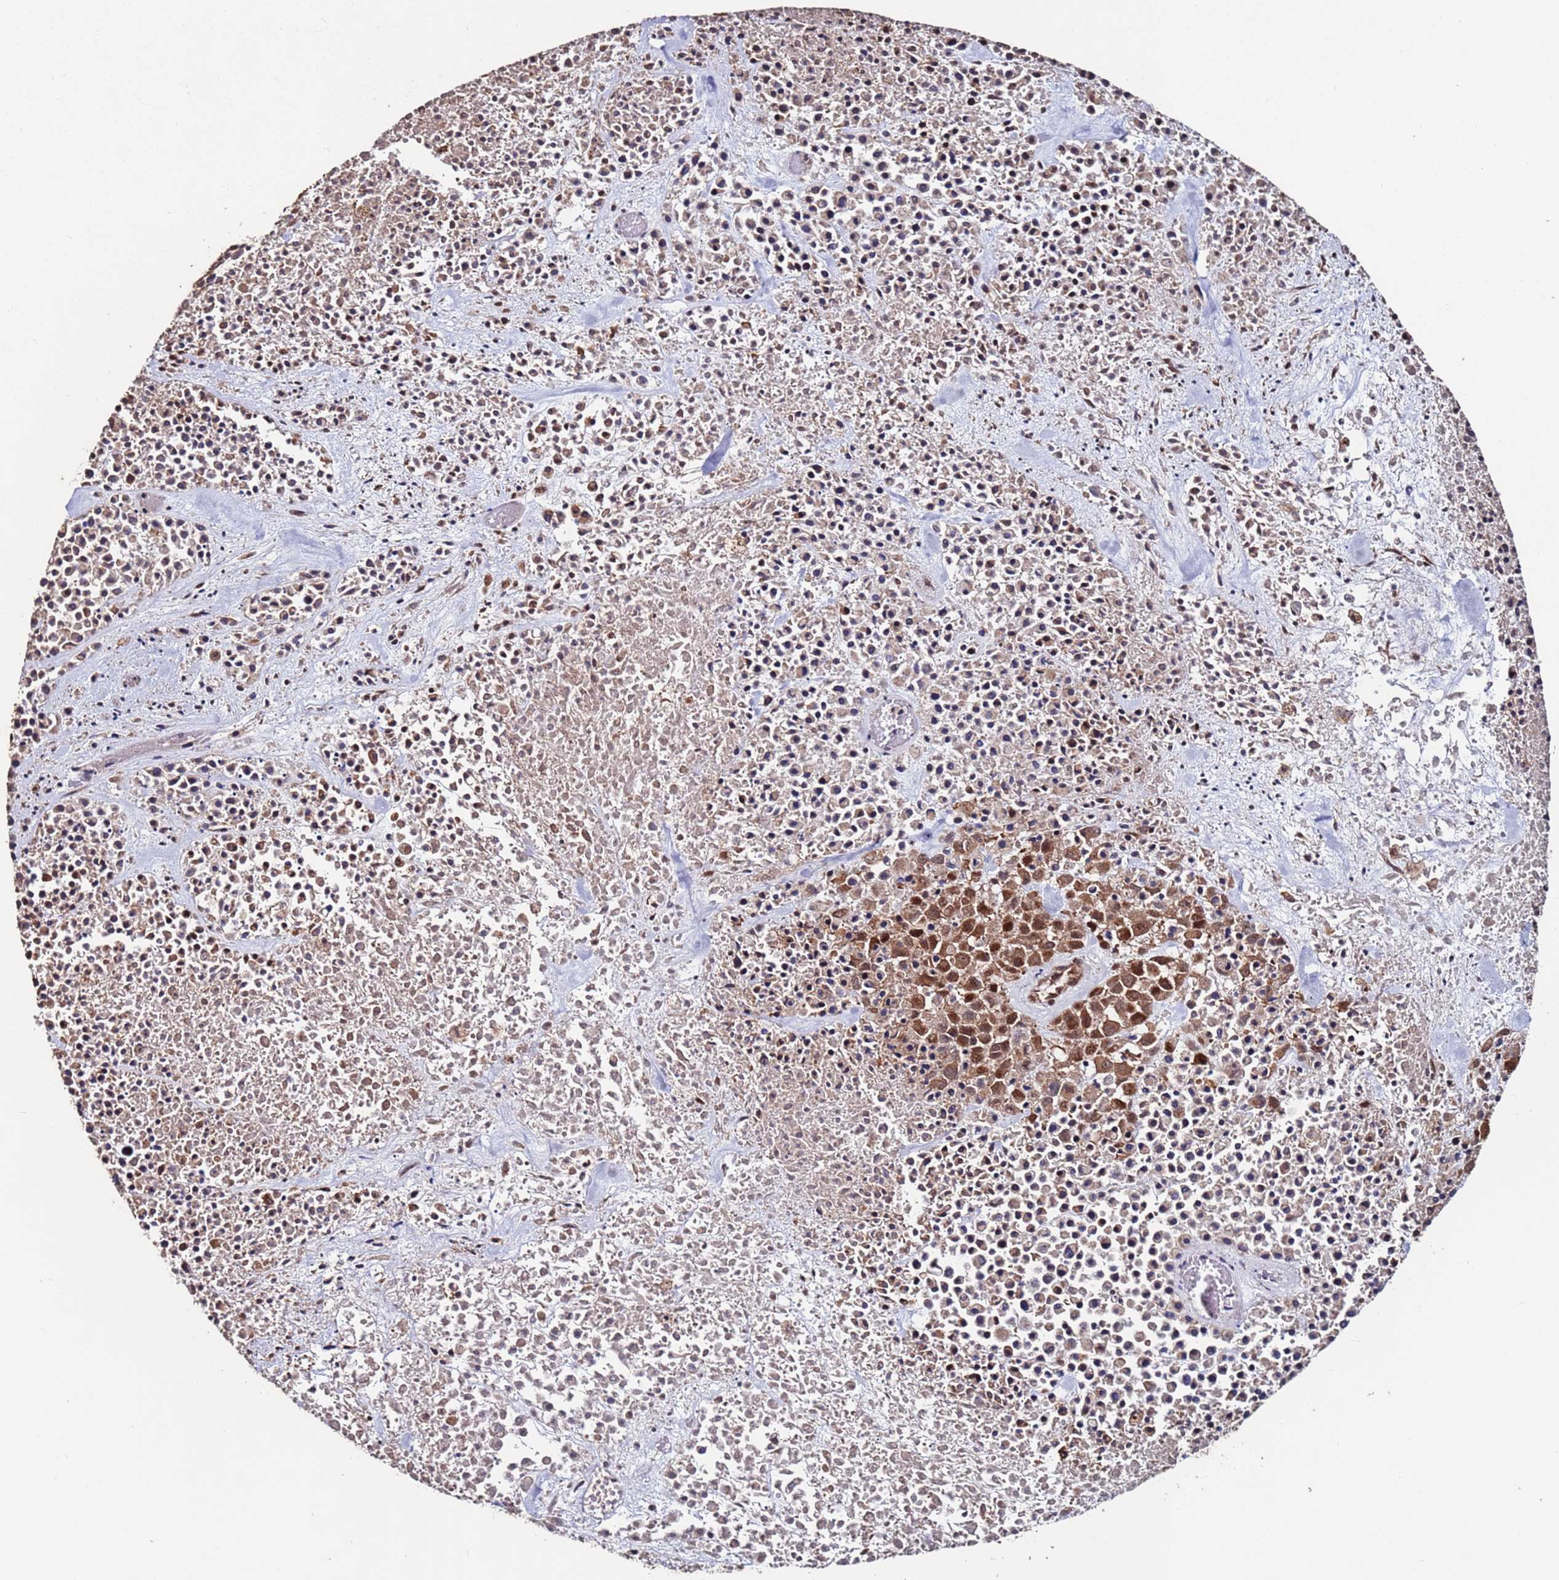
{"staining": {"intensity": "moderate", "quantity": ">75%", "location": "cytoplasmic/membranous,nuclear"}, "tissue": "melanoma", "cell_type": "Tumor cells", "image_type": "cancer", "snomed": [{"axis": "morphology", "description": "Malignant melanoma, Metastatic site"}, {"axis": "topography", "description": "Skin"}], "caption": "A histopathology image showing moderate cytoplasmic/membranous and nuclear expression in approximately >75% of tumor cells in malignant melanoma (metastatic site), as visualized by brown immunohistochemical staining.", "gene": "PRR7", "patient": {"sex": "female", "age": 81}}